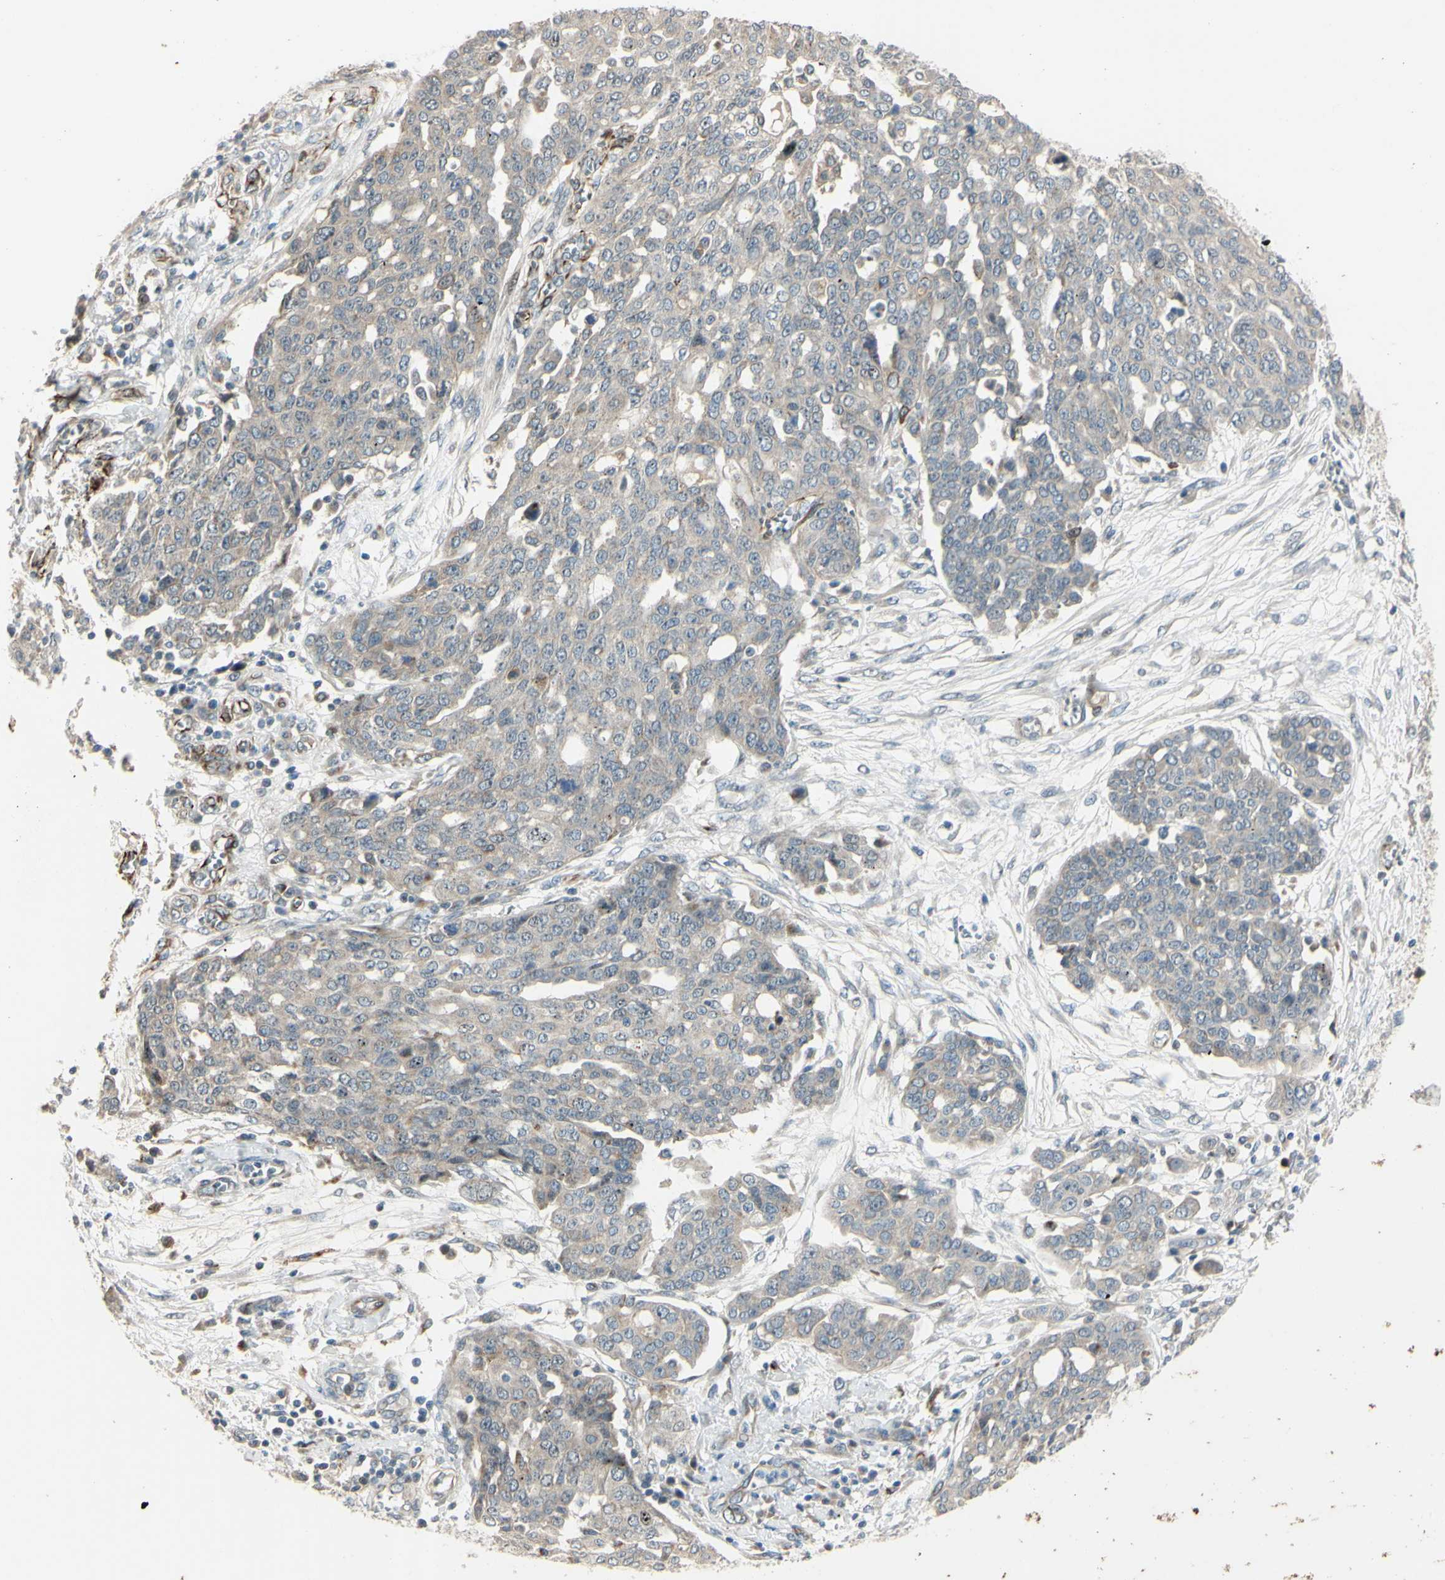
{"staining": {"intensity": "weak", "quantity": "<25%", "location": "cytoplasmic/membranous"}, "tissue": "ovarian cancer", "cell_type": "Tumor cells", "image_type": "cancer", "snomed": [{"axis": "morphology", "description": "Cystadenocarcinoma, serous, NOS"}, {"axis": "topography", "description": "Soft tissue"}, {"axis": "topography", "description": "Ovary"}], "caption": "Immunohistochemistry (IHC) micrograph of human ovarian cancer stained for a protein (brown), which shows no expression in tumor cells.", "gene": "NDFIP1", "patient": {"sex": "female", "age": 57}}